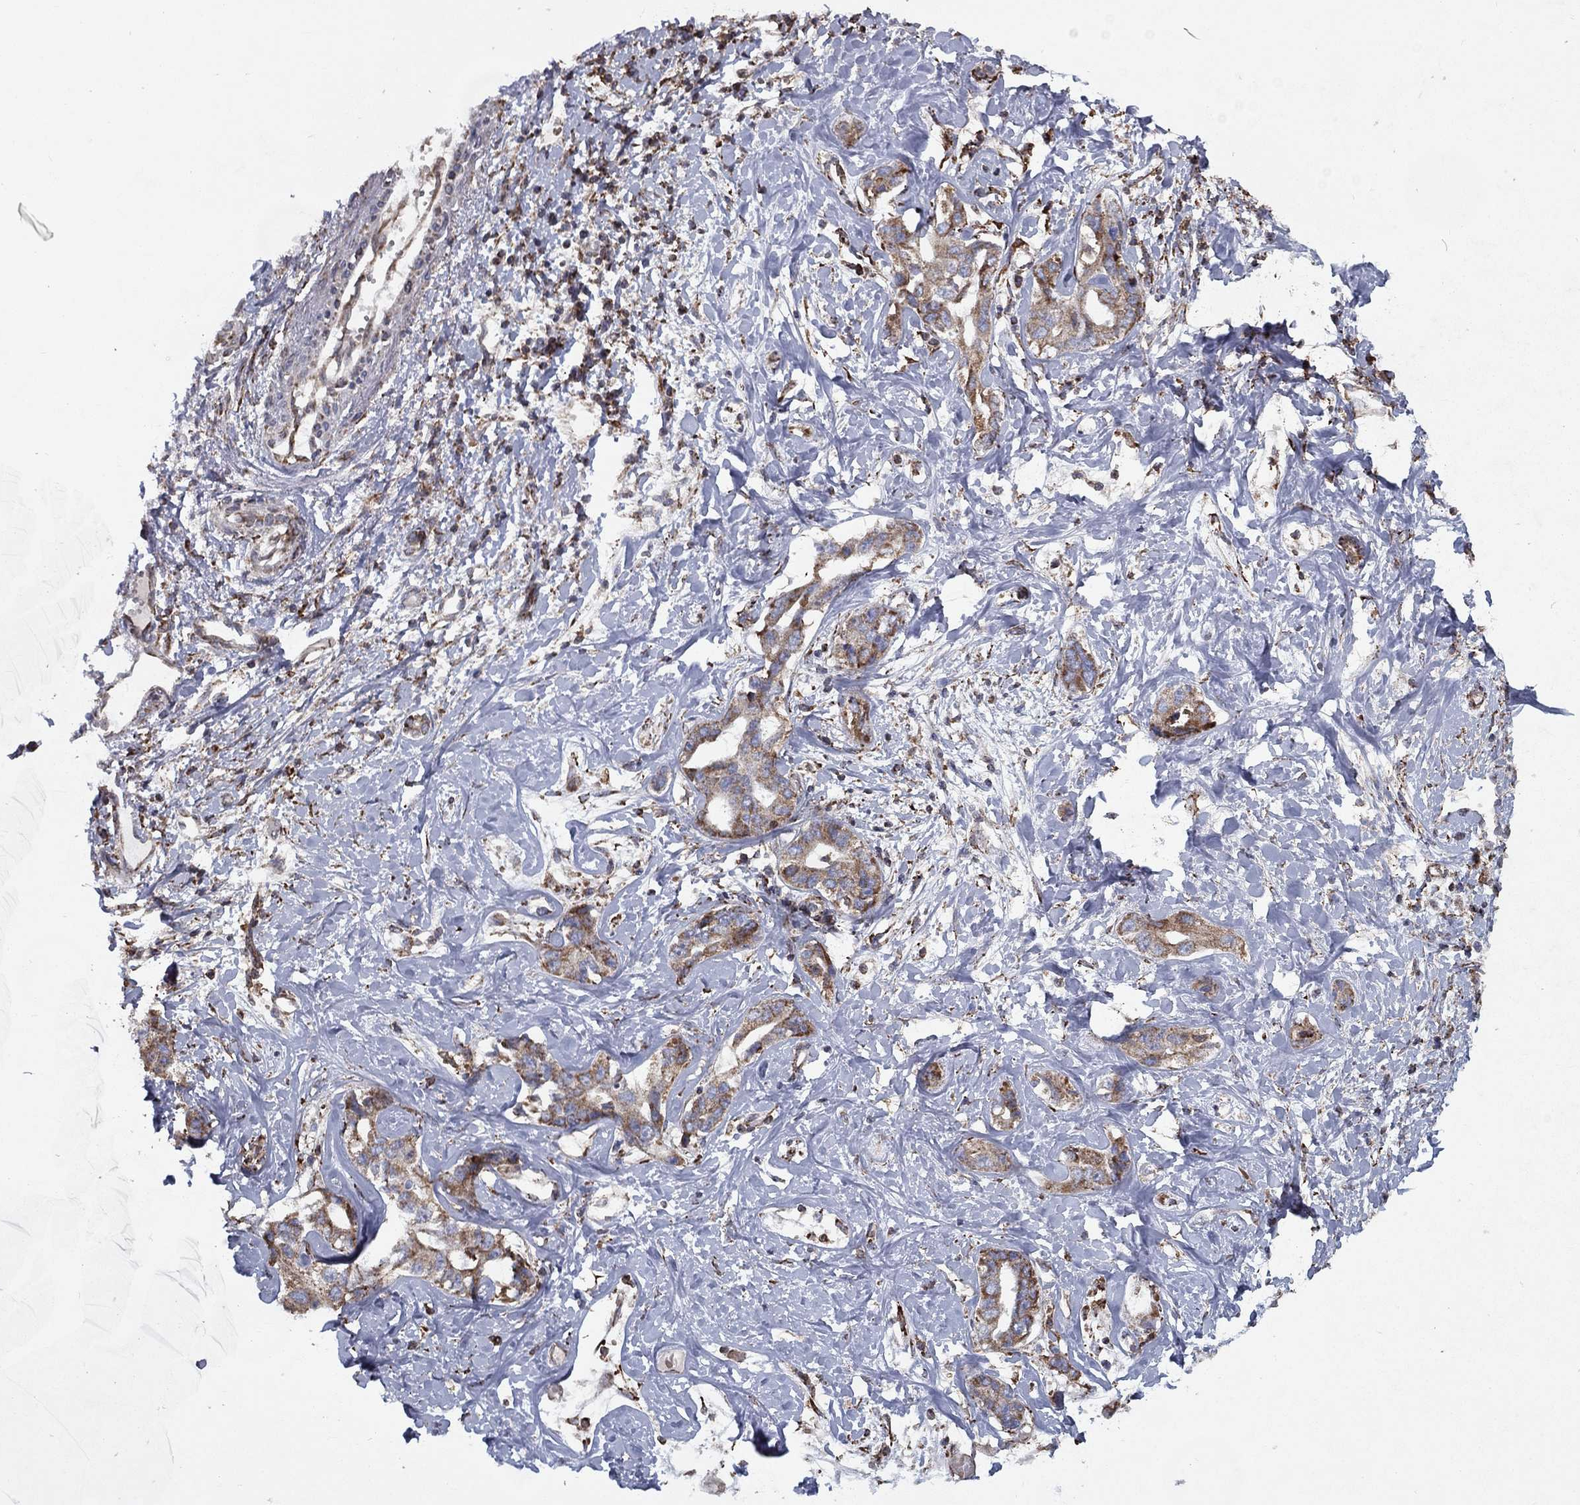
{"staining": {"intensity": "moderate", "quantity": ">75%", "location": "cytoplasmic/membranous"}, "tissue": "liver cancer", "cell_type": "Tumor cells", "image_type": "cancer", "snomed": [{"axis": "morphology", "description": "Cholangiocarcinoma"}, {"axis": "topography", "description": "Liver"}], "caption": "Human cholangiocarcinoma (liver) stained with a protein marker demonstrates moderate staining in tumor cells.", "gene": "MT-CYB", "patient": {"sex": "male", "age": 59}}